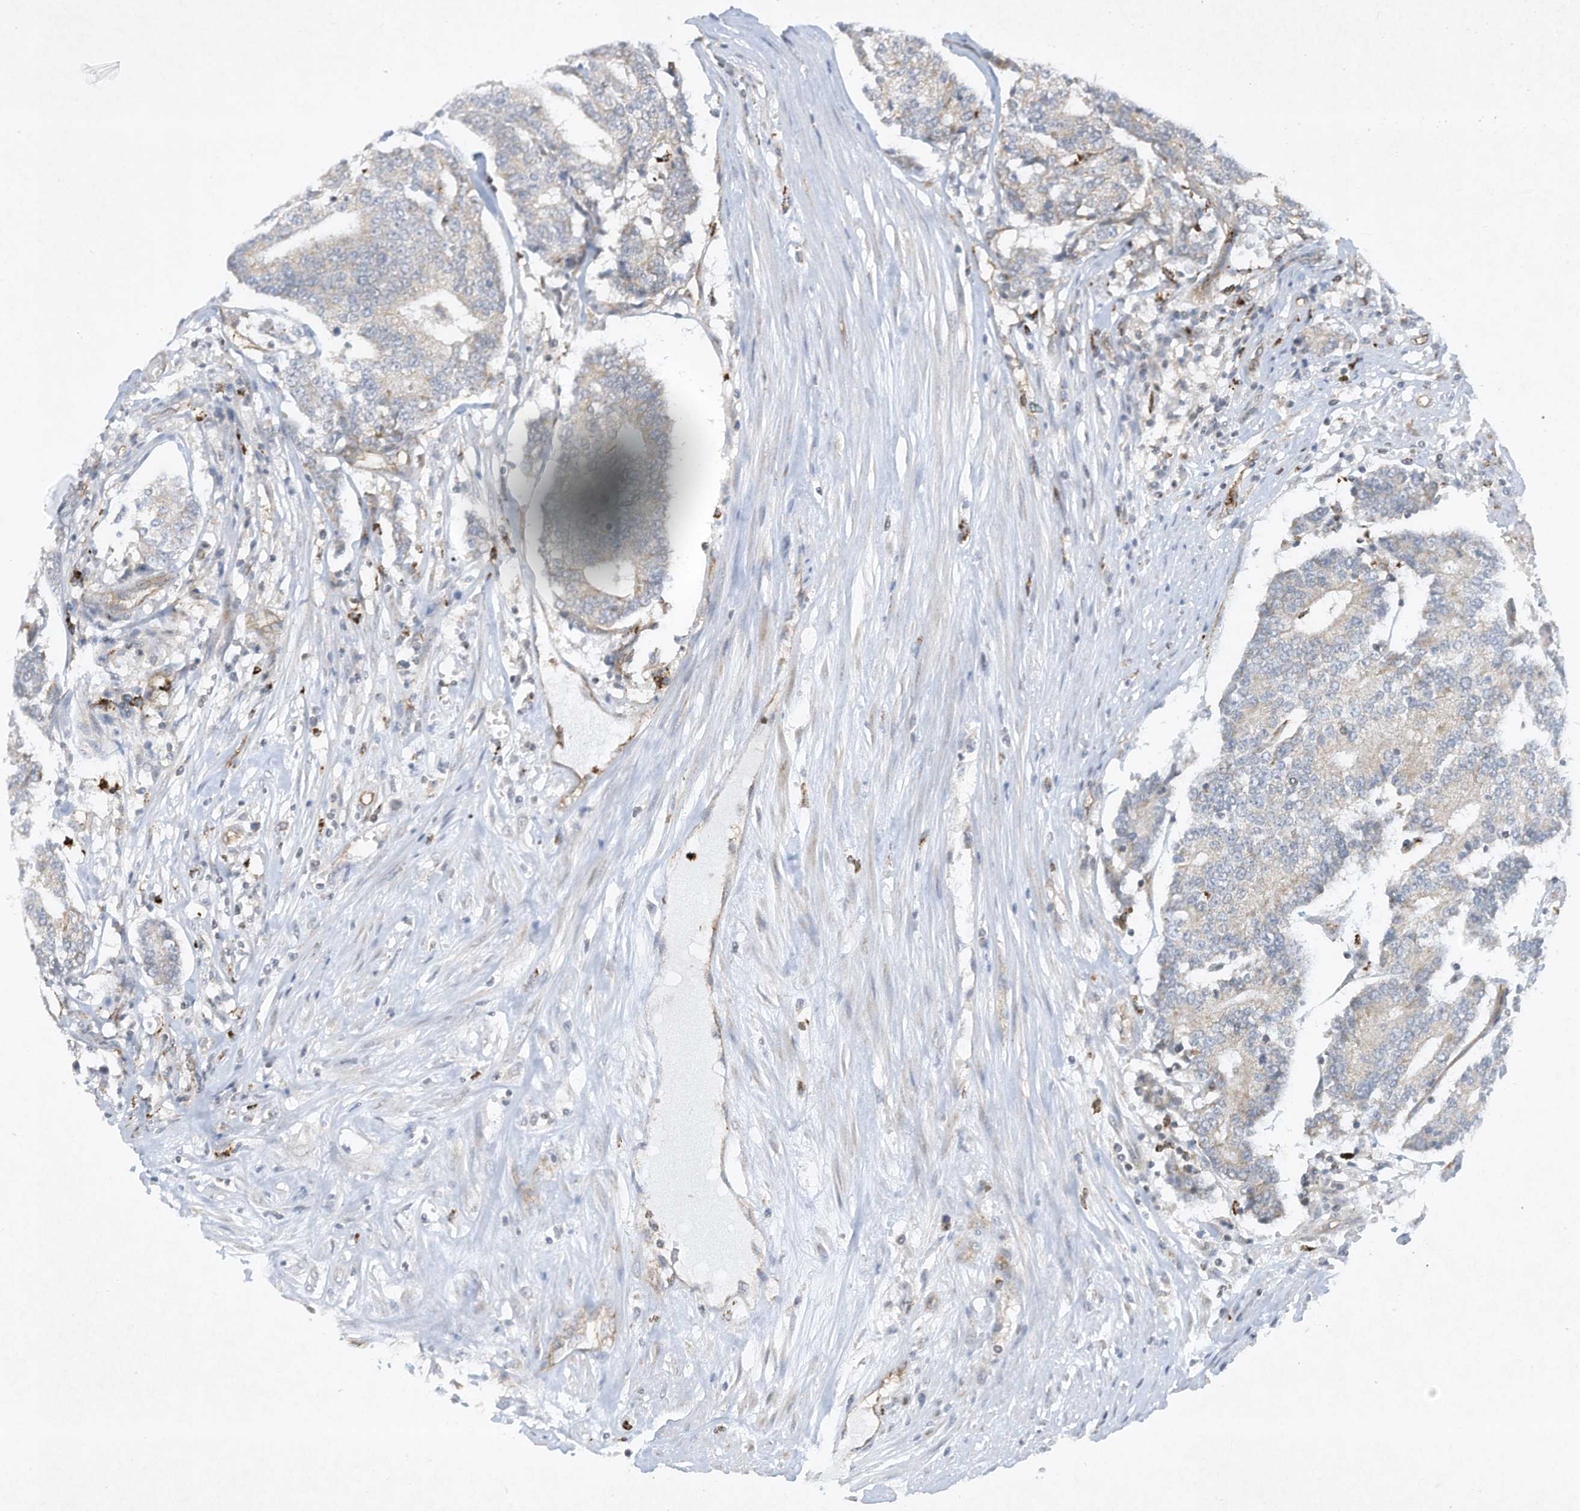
{"staining": {"intensity": "weak", "quantity": "<25%", "location": "cytoplasmic/membranous"}, "tissue": "prostate cancer", "cell_type": "Tumor cells", "image_type": "cancer", "snomed": [{"axis": "morphology", "description": "Normal tissue, NOS"}, {"axis": "morphology", "description": "Adenocarcinoma, High grade"}, {"axis": "topography", "description": "Prostate"}, {"axis": "topography", "description": "Seminal veicle"}], "caption": "Immunohistochemical staining of prostate high-grade adenocarcinoma displays no significant expression in tumor cells. (Stains: DAB immunohistochemistry with hematoxylin counter stain, Microscopy: brightfield microscopy at high magnification).", "gene": "CHRNA4", "patient": {"sex": "male", "age": 55}}